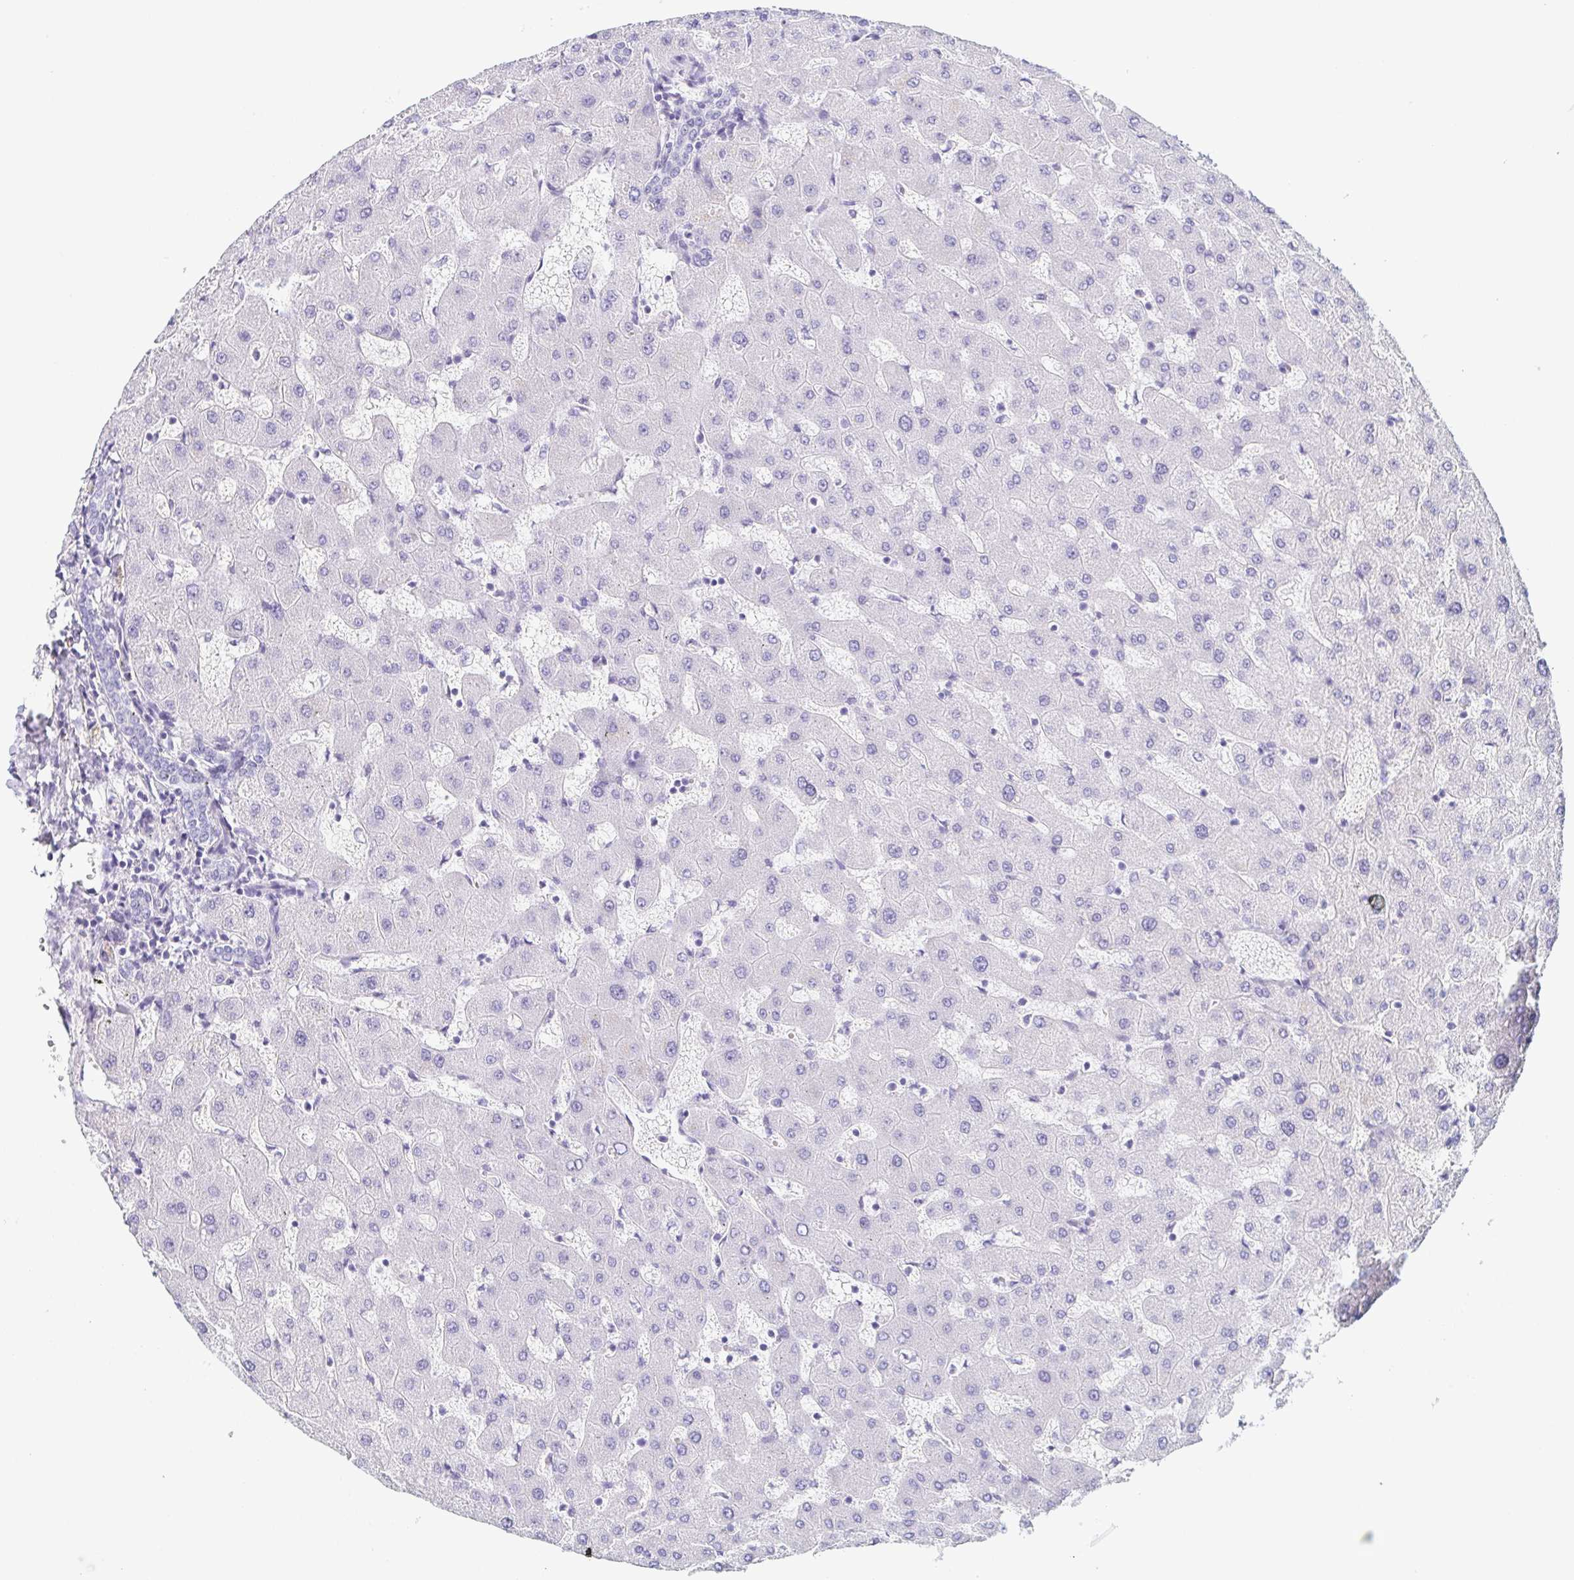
{"staining": {"intensity": "negative", "quantity": "none", "location": "none"}, "tissue": "liver", "cell_type": "Cholangiocytes", "image_type": "normal", "snomed": [{"axis": "morphology", "description": "Normal tissue, NOS"}, {"axis": "topography", "description": "Liver"}], "caption": "DAB (3,3'-diaminobenzidine) immunohistochemical staining of benign human liver exhibits no significant positivity in cholangiocytes.", "gene": "LDLRAD1", "patient": {"sex": "female", "age": 63}}